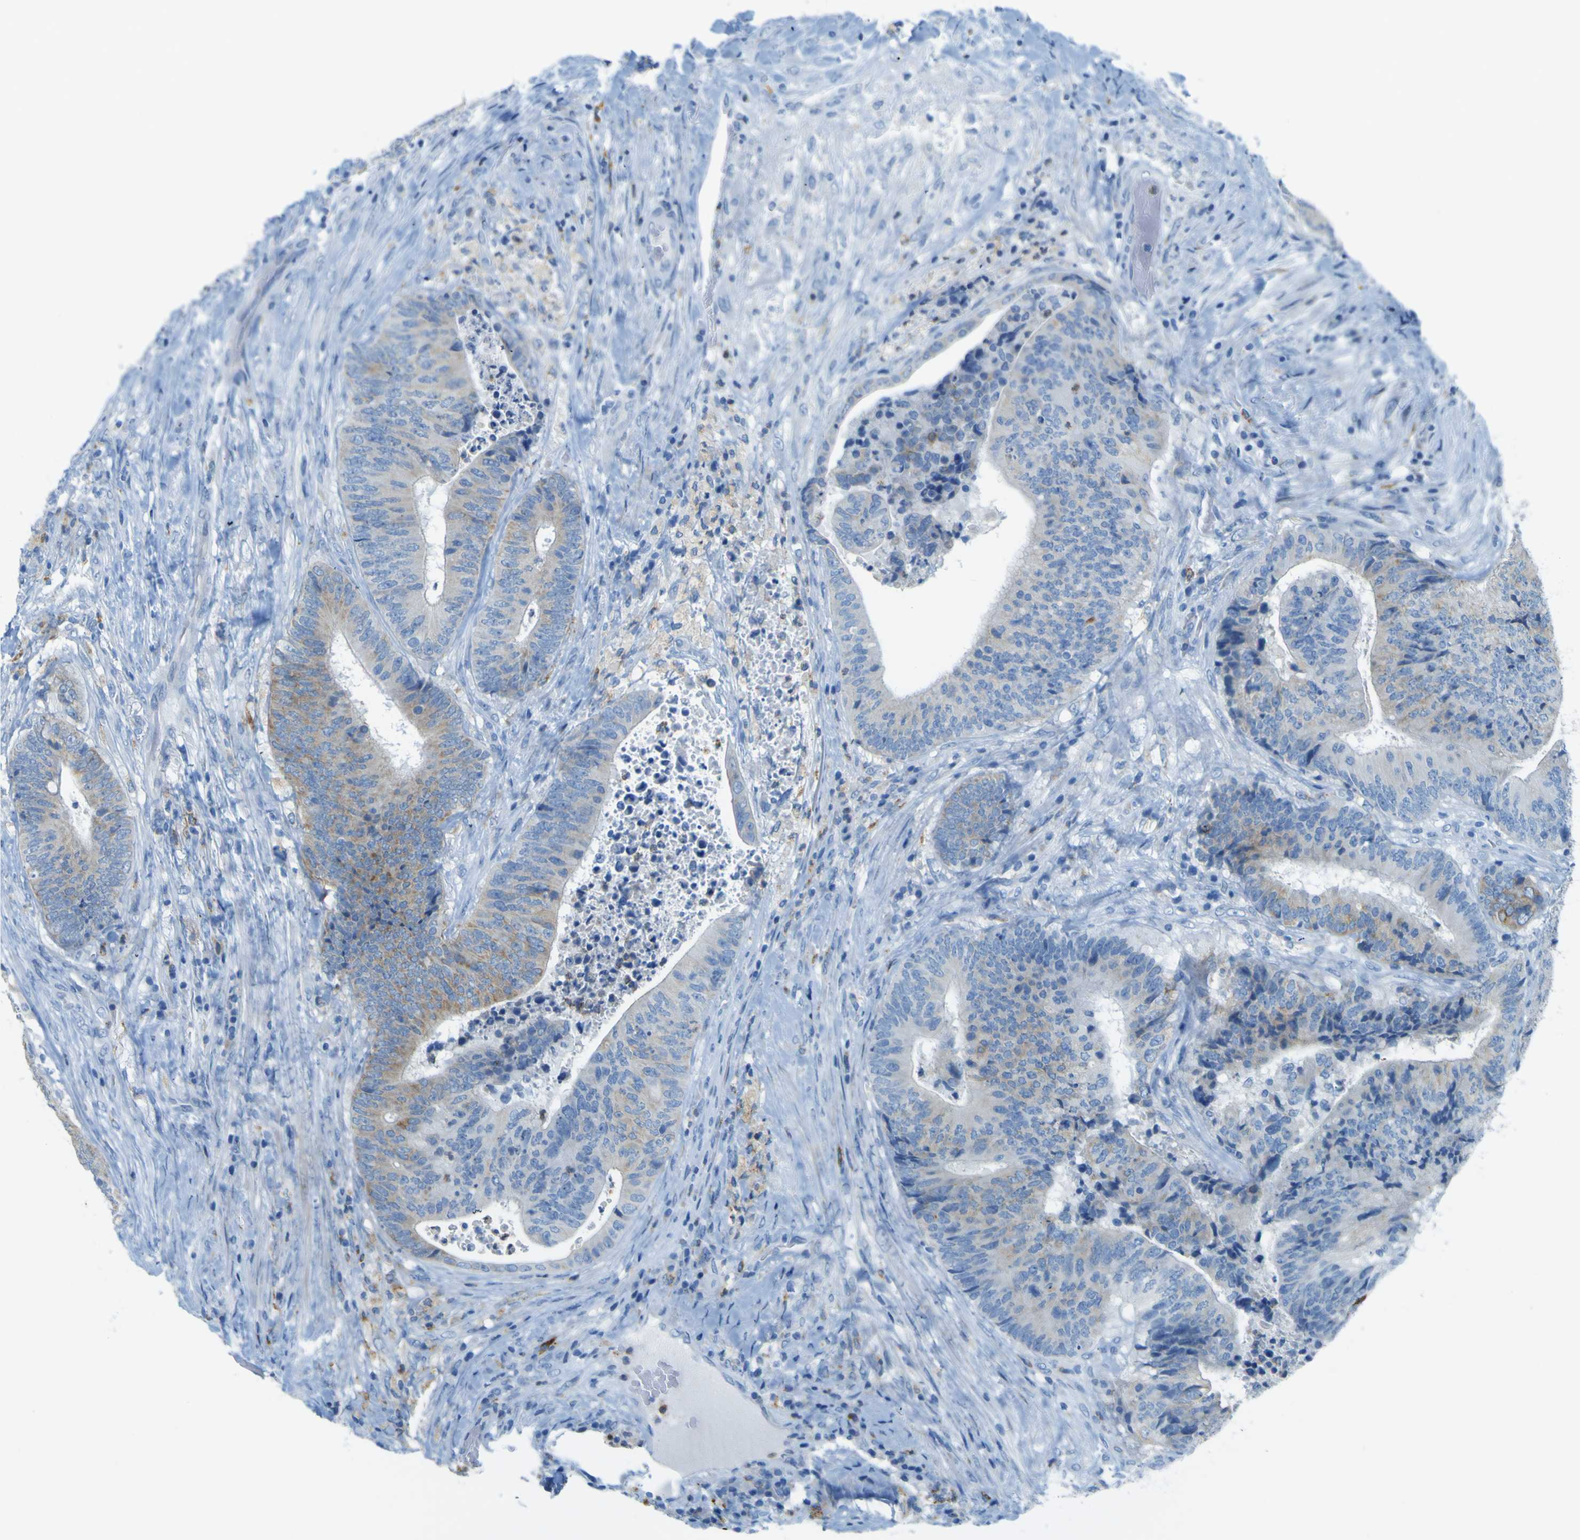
{"staining": {"intensity": "weak", "quantity": "25%-75%", "location": "cytoplasmic/membranous"}, "tissue": "colorectal cancer", "cell_type": "Tumor cells", "image_type": "cancer", "snomed": [{"axis": "morphology", "description": "Adenocarcinoma, NOS"}, {"axis": "topography", "description": "Rectum"}], "caption": "Immunohistochemistry (DAB (3,3'-diaminobenzidine)) staining of human colorectal adenocarcinoma shows weak cytoplasmic/membranous protein expression in approximately 25%-75% of tumor cells. (DAB (3,3'-diaminobenzidine) IHC, brown staining for protein, blue staining for nuclei).", "gene": "ACSL1", "patient": {"sex": "male", "age": 72}}